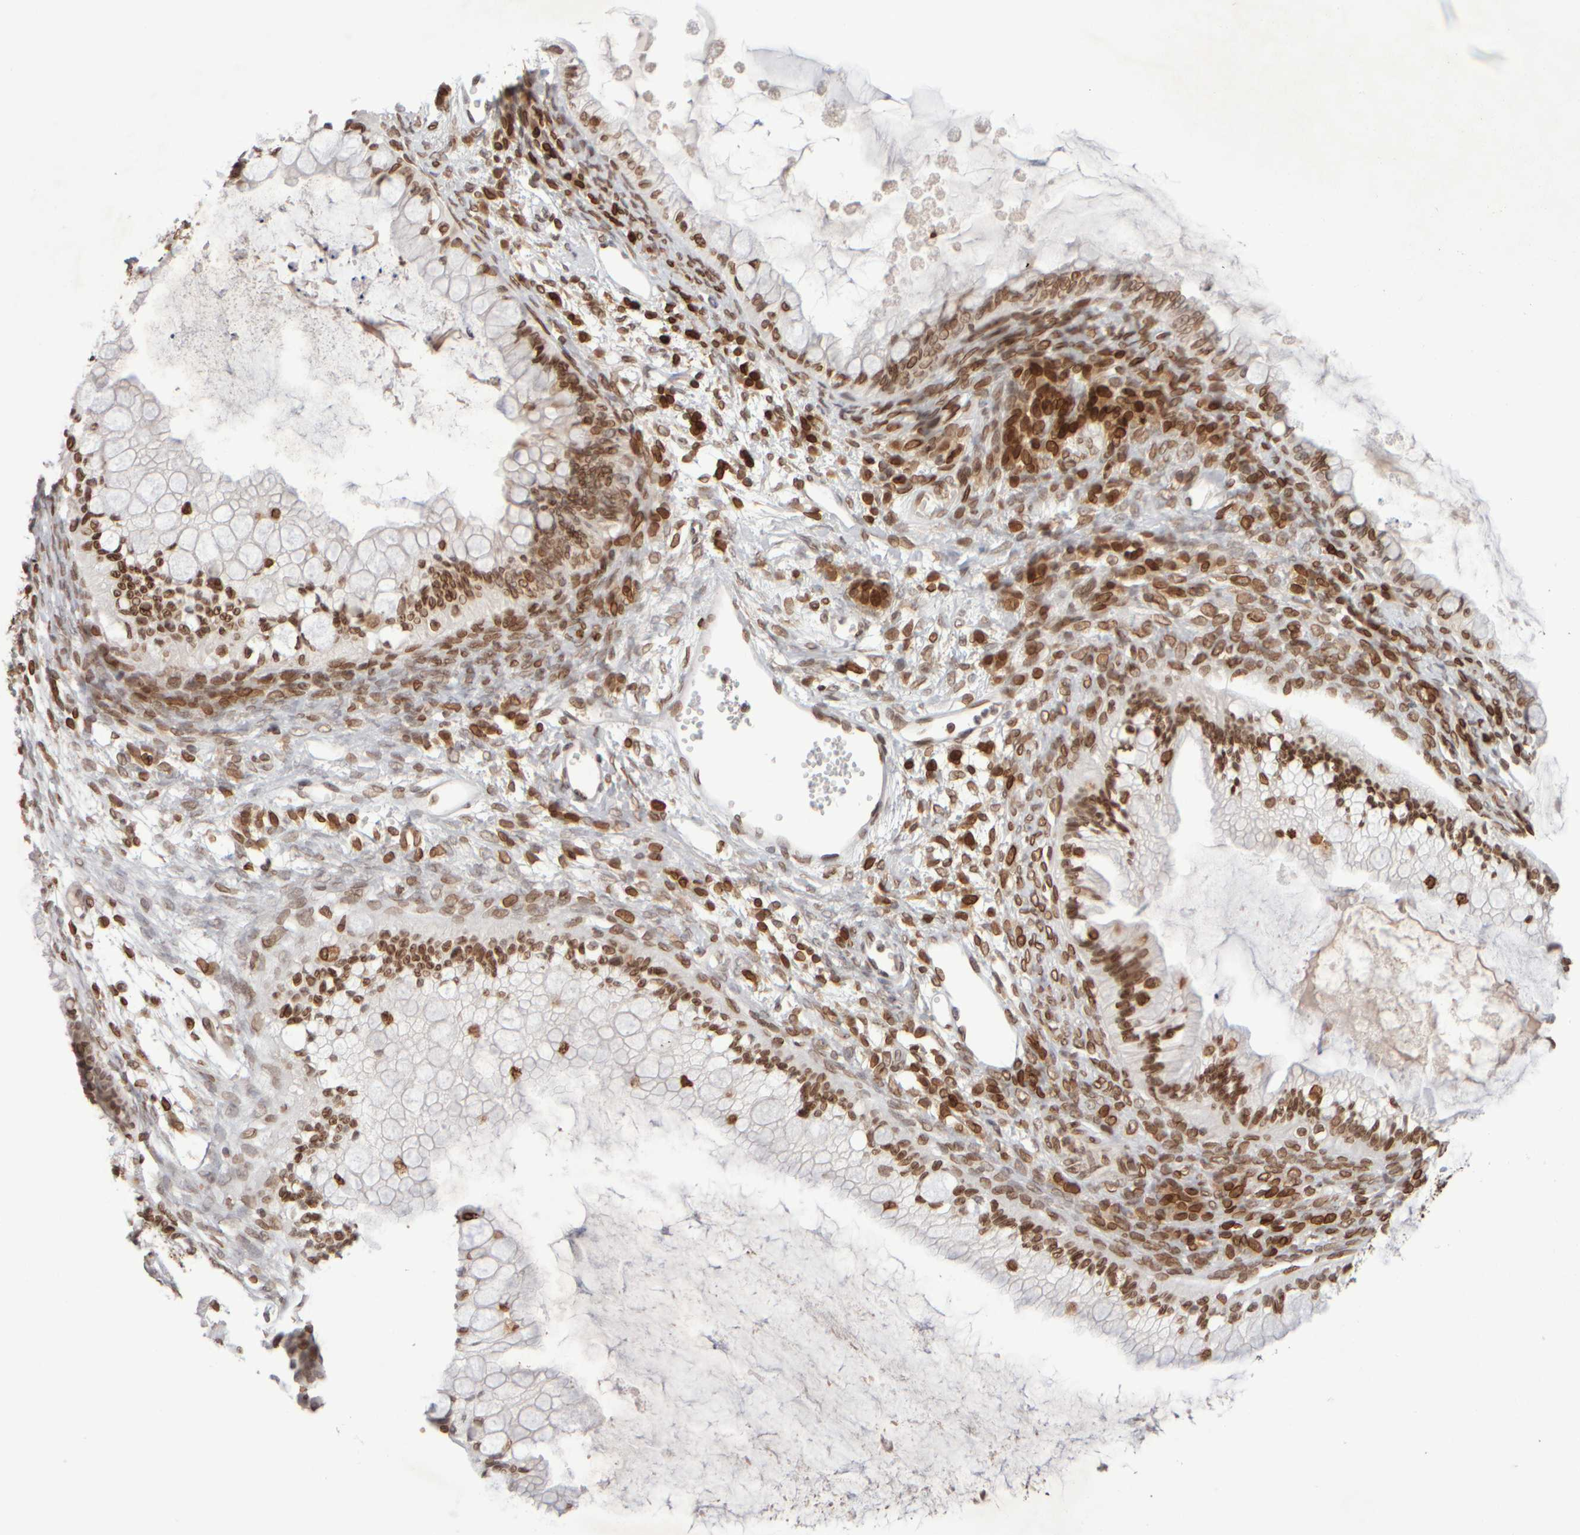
{"staining": {"intensity": "moderate", "quantity": ">75%", "location": "cytoplasmic/membranous,nuclear"}, "tissue": "ovarian cancer", "cell_type": "Tumor cells", "image_type": "cancer", "snomed": [{"axis": "morphology", "description": "Cystadenocarcinoma, mucinous, NOS"}, {"axis": "topography", "description": "Ovary"}], "caption": "This photomicrograph demonstrates immunohistochemistry (IHC) staining of ovarian mucinous cystadenocarcinoma, with medium moderate cytoplasmic/membranous and nuclear staining in about >75% of tumor cells.", "gene": "ZC3HC1", "patient": {"sex": "female", "age": 57}}